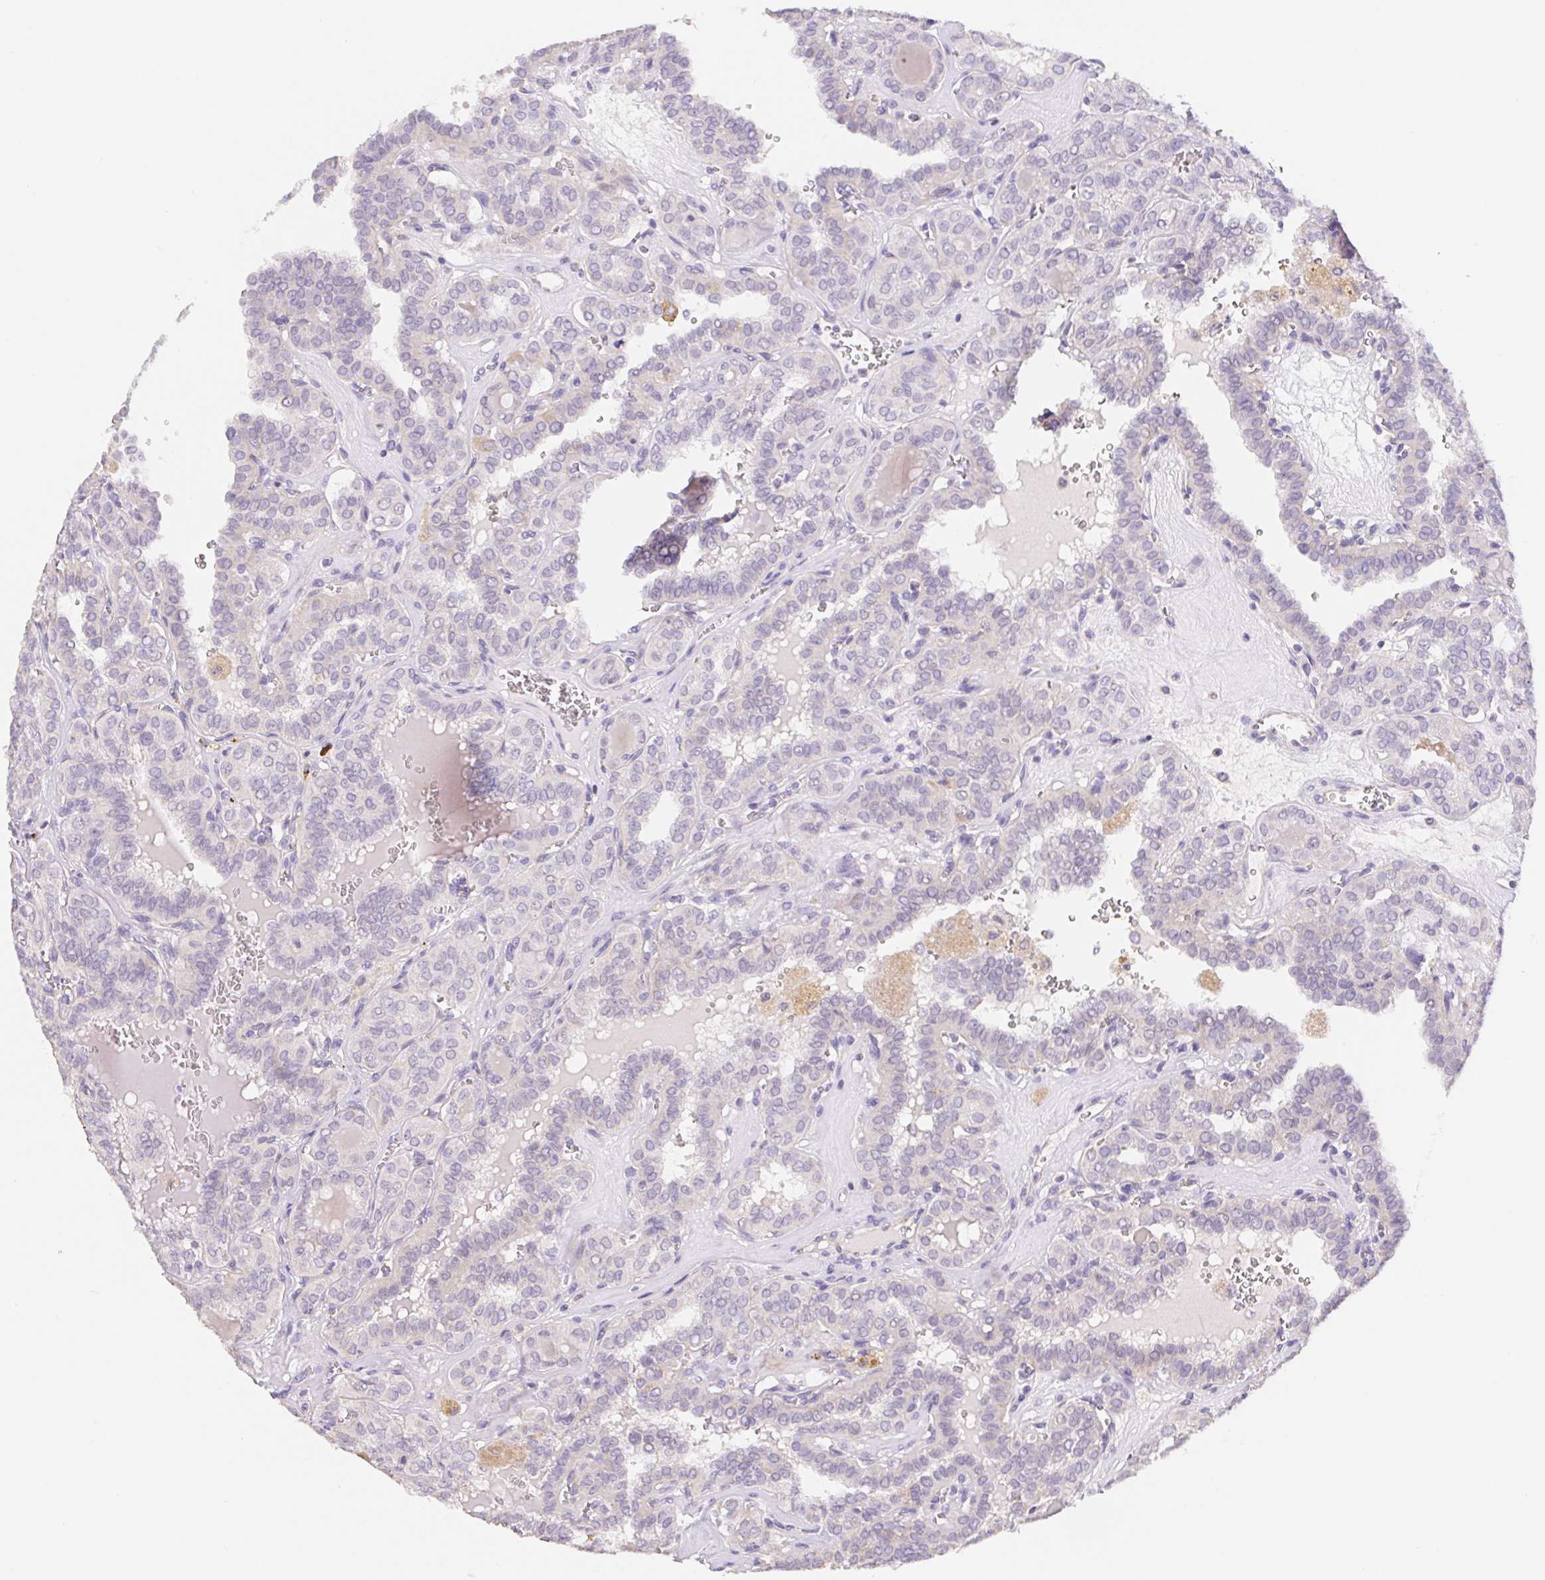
{"staining": {"intensity": "negative", "quantity": "none", "location": "none"}, "tissue": "thyroid cancer", "cell_type": "Tumor cells", "image_type": "cancer", "snomed": [{"axis": "morphology", "description": "Papillary adenocarcinoma, NOS"}, {"axis": "topography", "description": "Thyroid gland"}], "caption": "DAB immunohistochemical staining of thyroid cancer (papillary adenocarcinoma) demonstrates no significant positivity in tumor cells.", "gene": "FKBP6", "patient": {"sex": "female", "age": 41}}